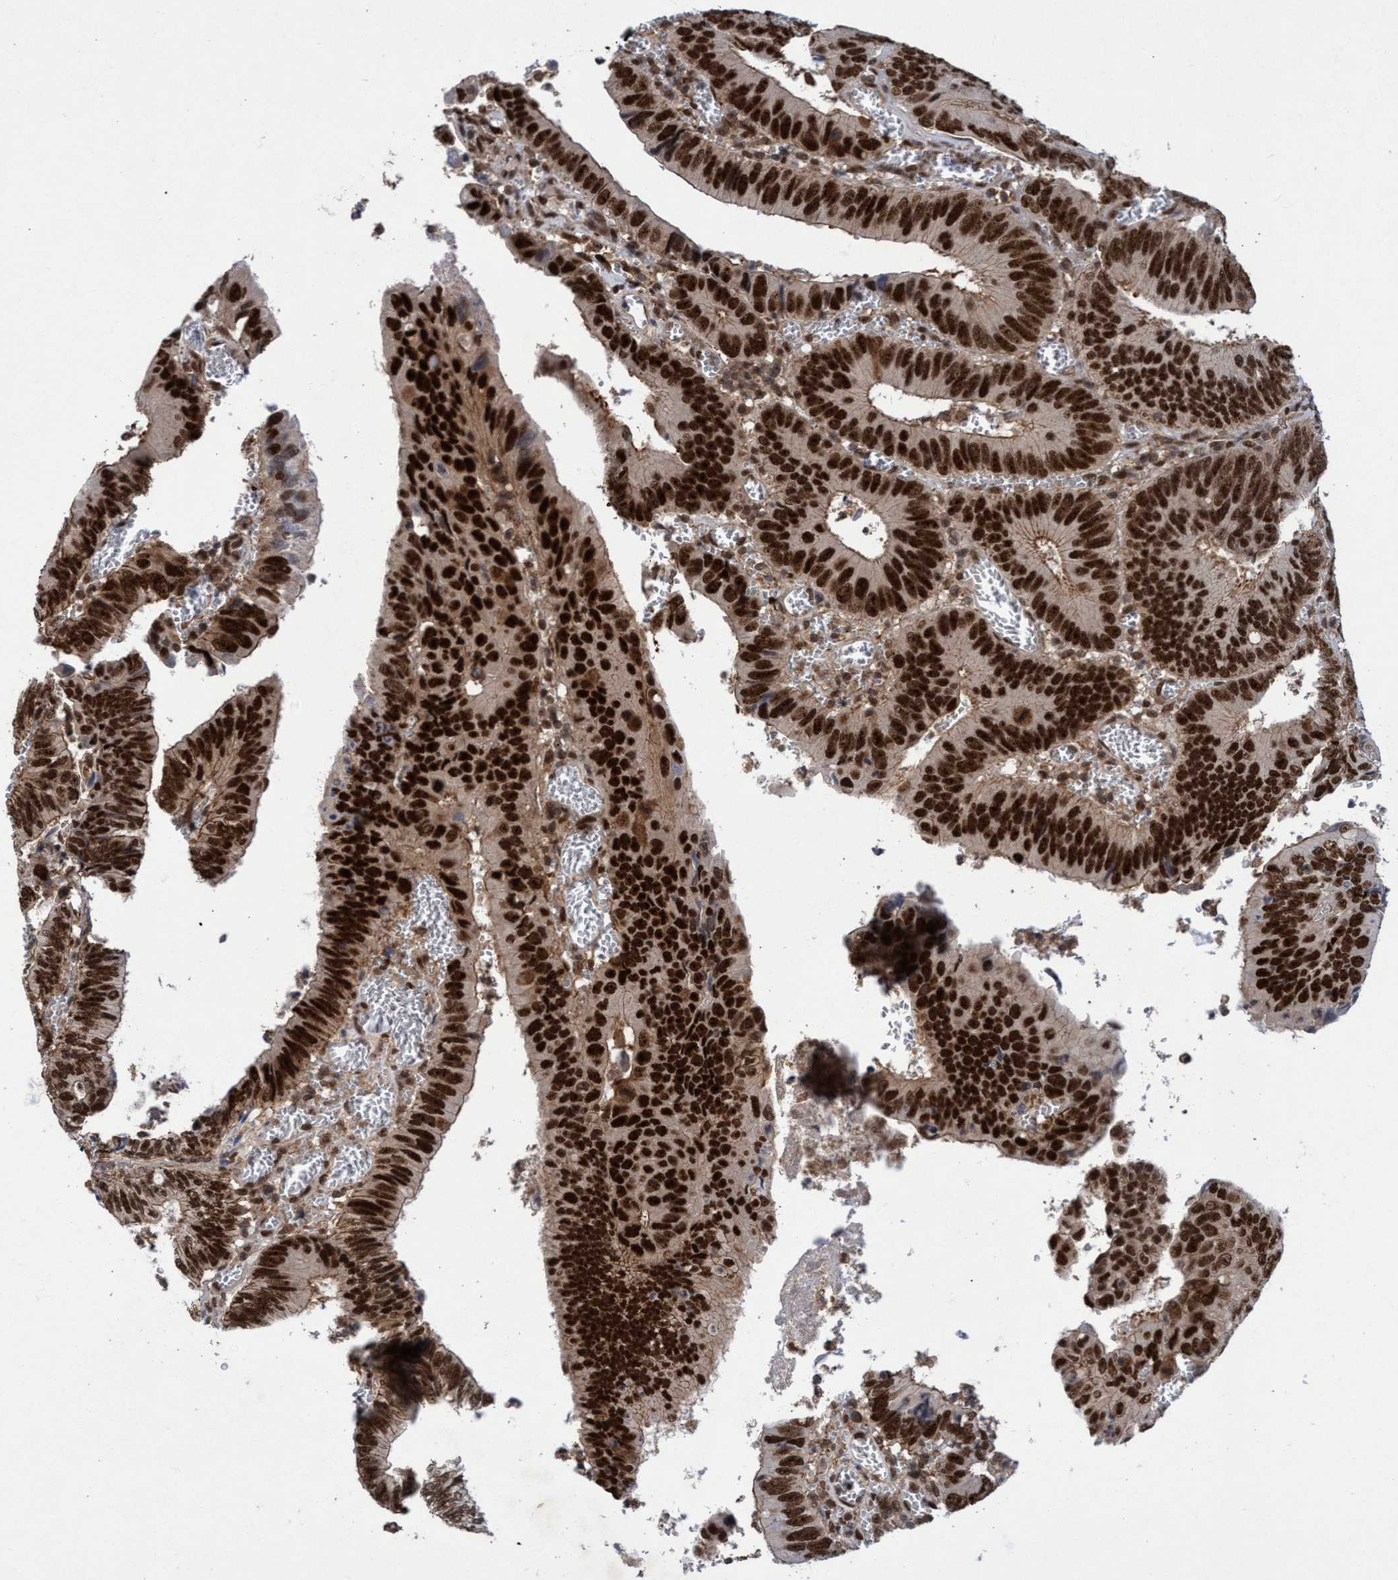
{"staining": {"intensity": "strong", "quantity": ">75%", "location": "nuclear"}, "tissue": "colorectal cancer", "cell_type": "Tumor cells", "image_type": "cancer", "snomed": [{"axis": "morphology", "description": "Inflammation, NOS"}, {"axis": "morphology", "description": "Adenocarcinoma, NOS"}, {"axis": "topography", "description": "Colon"}], "caption": "Immunohistochemistry (IHC) (DAB) staining of human colorectal adenocarcinoma exhibits strong nuclear protein expression in approximately >75% of tumor cells. The protein of interest is shown in brown color, while the nuclei are stained blue.", "gene": "GTF2F1", "patient": {"sex": "male", "age": 72}}